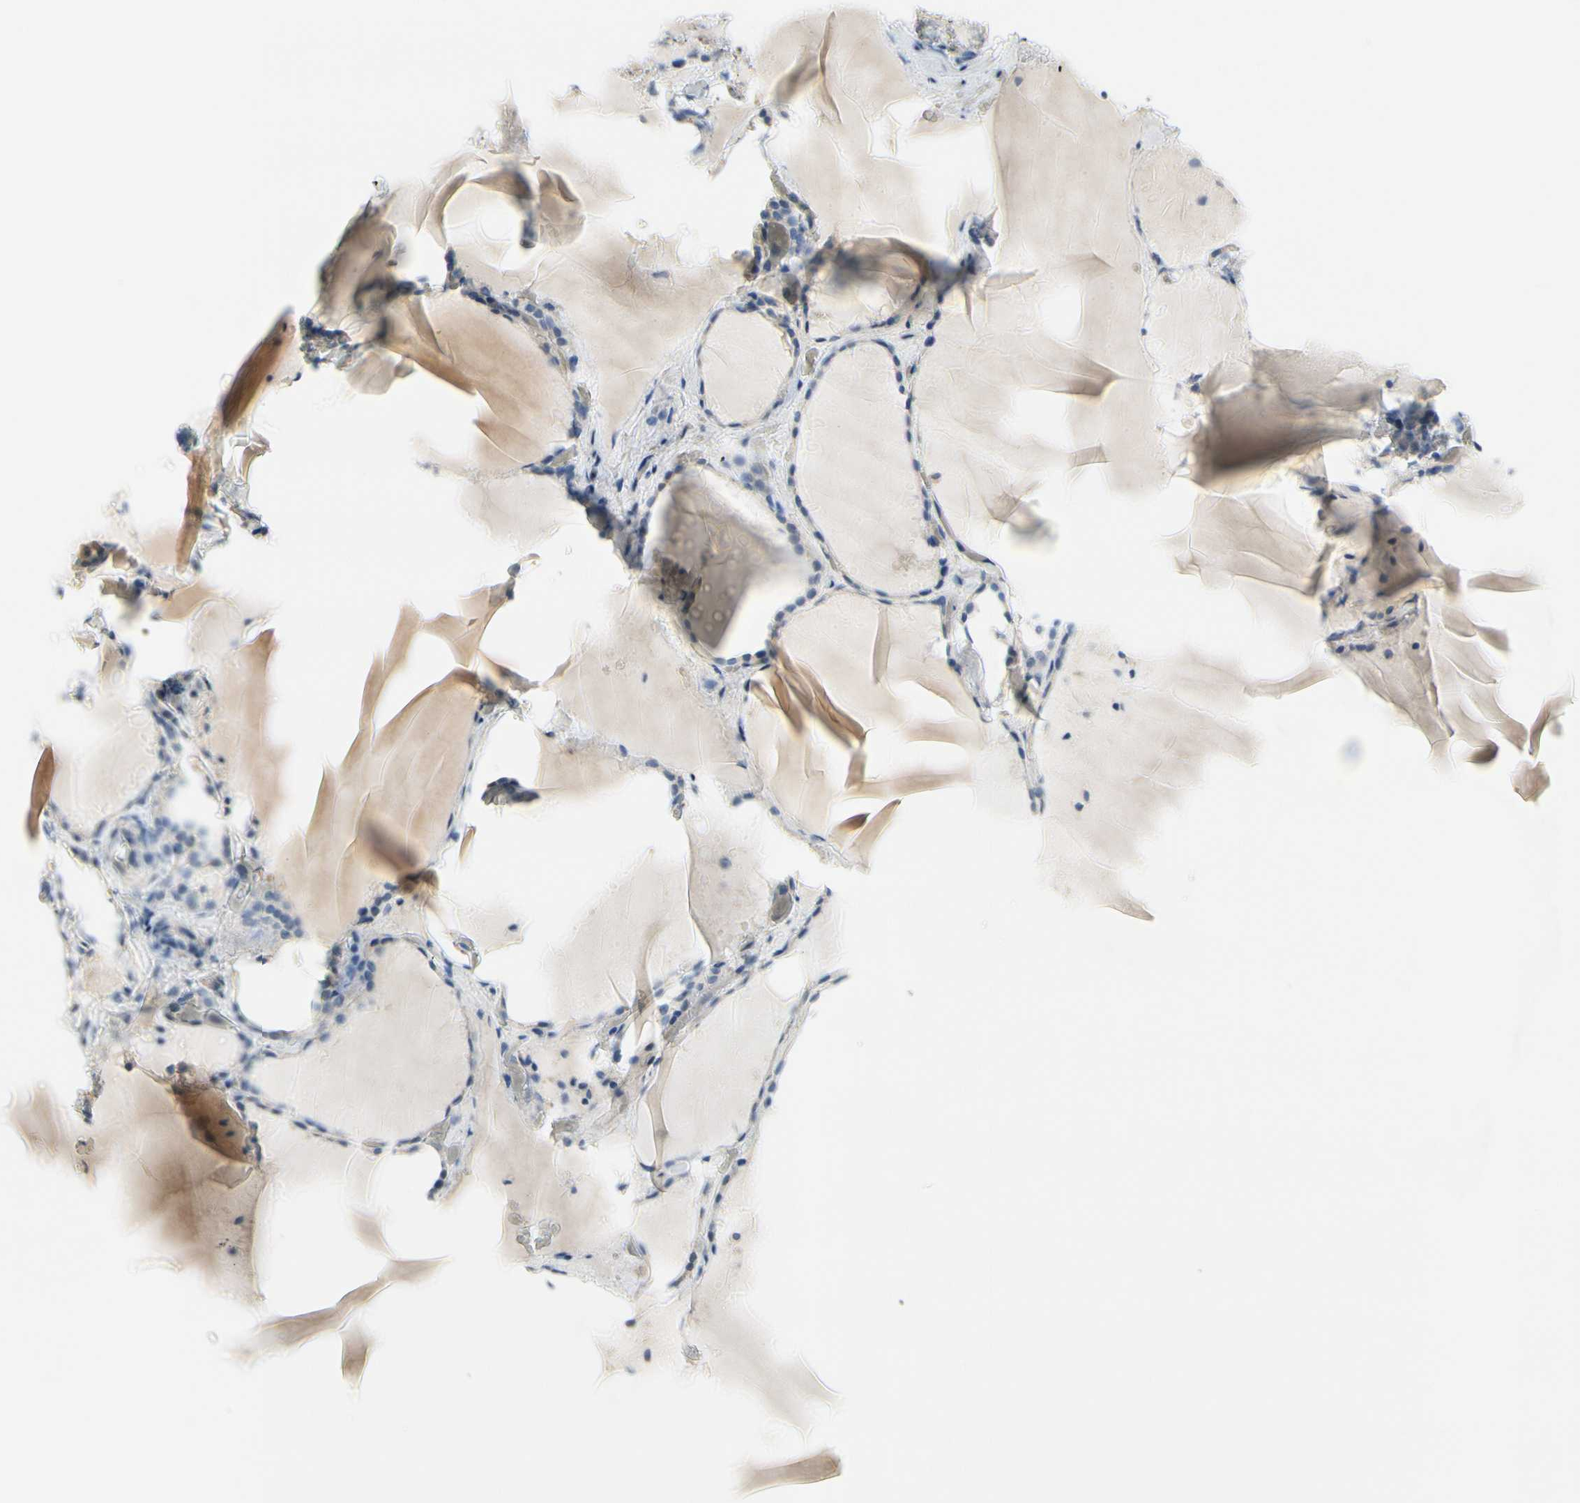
{"staining": {"intensity": "weak", "quantity": "25%-75%", "location": "cytoplasmic/membranous"}, "tissue": "thyroid gland", "cell_type": "Glandular cells", "image_type": "normal", "snomed": [{"axis": "morphology", "description": "Normal tissue, NOS"}, {"axis": "topography", "description": "Thyroid gland"}], "caption": "A brown stain labels weak cytoplasmic/membranous expression of a protein in glandular cells of benign thyroid gland.", "gene": "CKAP2", "patient": {"sex": "female", "age": 22}}